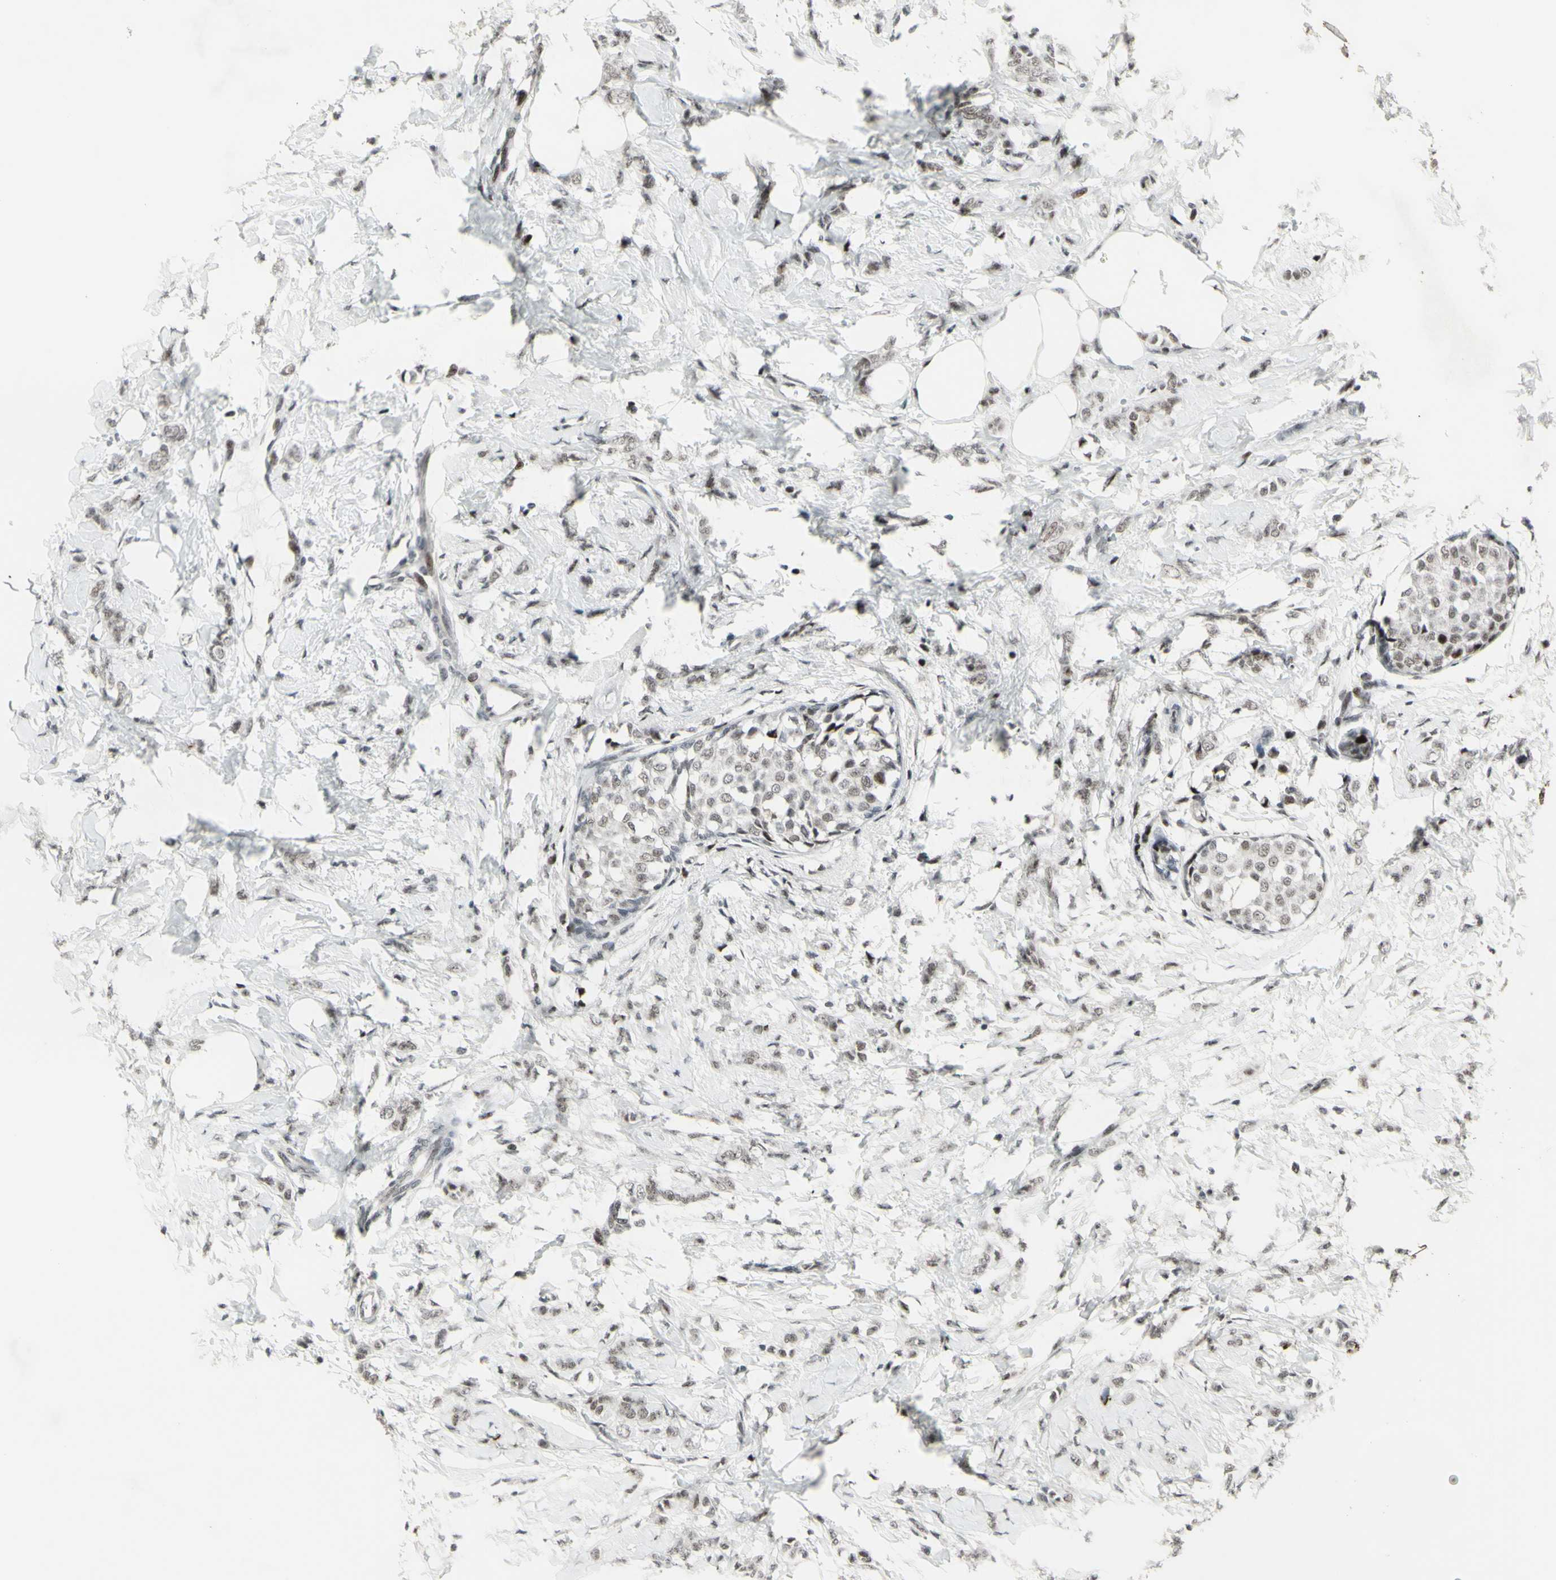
{"staining": {"intensity": "weak", "quantity": "25%-75%", "location": "nuclear"}, "tissue": "breast cancer", "cell_type": "Tumor cells", "image_type": "cancer", "snomed": [{"axis": "morphology", "description": "Lobular carcinoma, in situ"}, {"axis": "morphology", "description": "Lobular carcinoma"}, {"axis": "topography", "description": "Breast"}], "caption": "Human lobular carcinoma (breast) stained with a brown dye reveals weak nuclear positive expression in about 25%-75% of tumor cells.", "gene": "SUPT6H", "patient": {"sex": "female", "age": 41}}